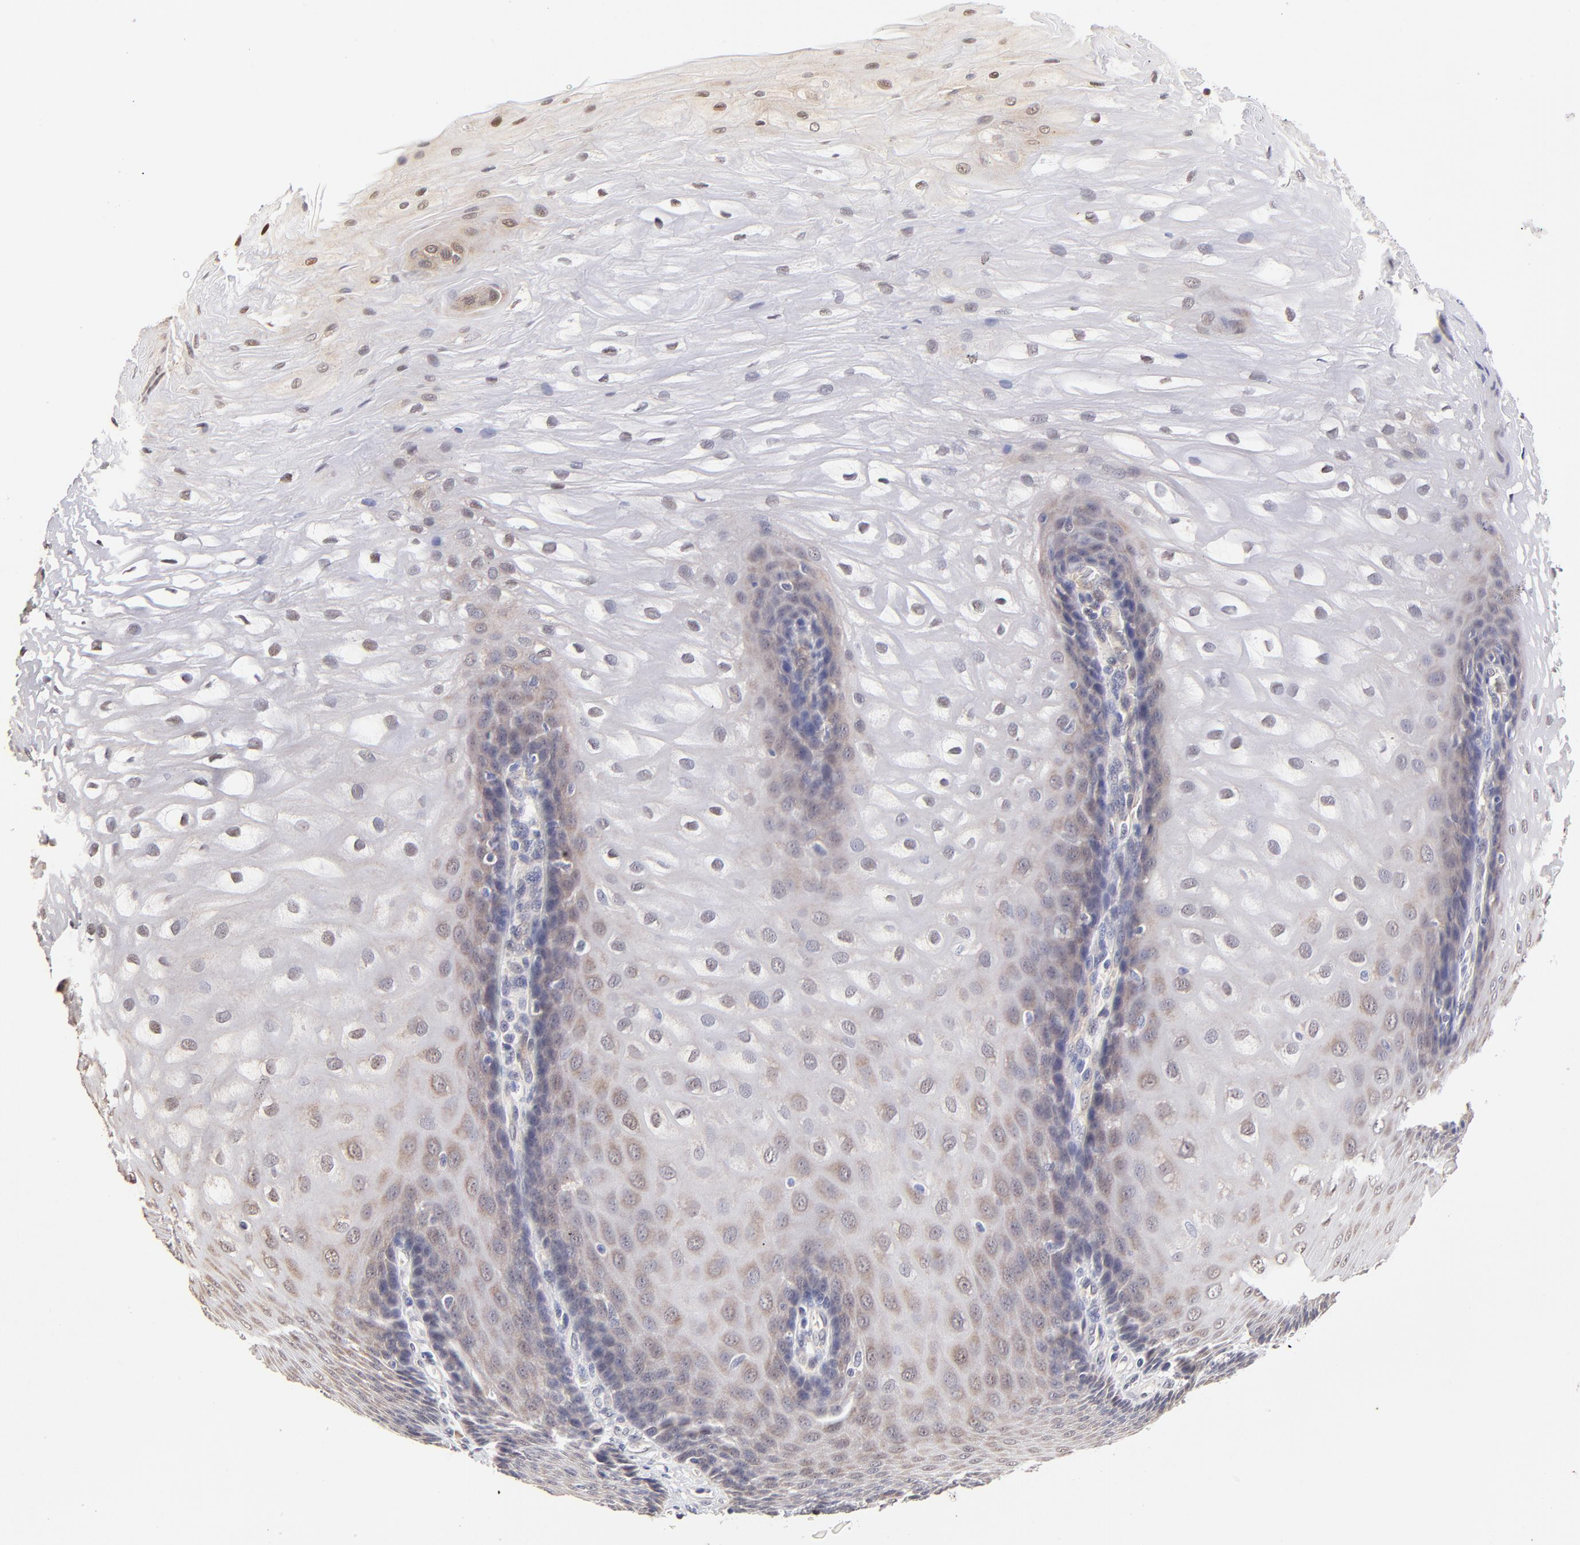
{"staining": {"intensity": "moderate", "quantity": "<25%", "location": "cytoplasmic/membranous"}, "tissue": "esophagus", "cell_type": "Squamous epithelial cells", "image_type": "normal", "snomed": [{"axis": "morphology", "description": "Normal tissue, NOS"}, {"axis": "morphology", "description": "Adenocarcinoma, NOS"}, {"axis": "topography", "description": "Esophagus"}, {"axis": "topography", "description": "Stomach"}], "caption": "Moderate cytoplasmic/membranous staining is identified in about <25% of squamous epithelial cells in benign esophagus.", "gene": "ZNF10", "patient": {"sex": "male", "age": 62}}